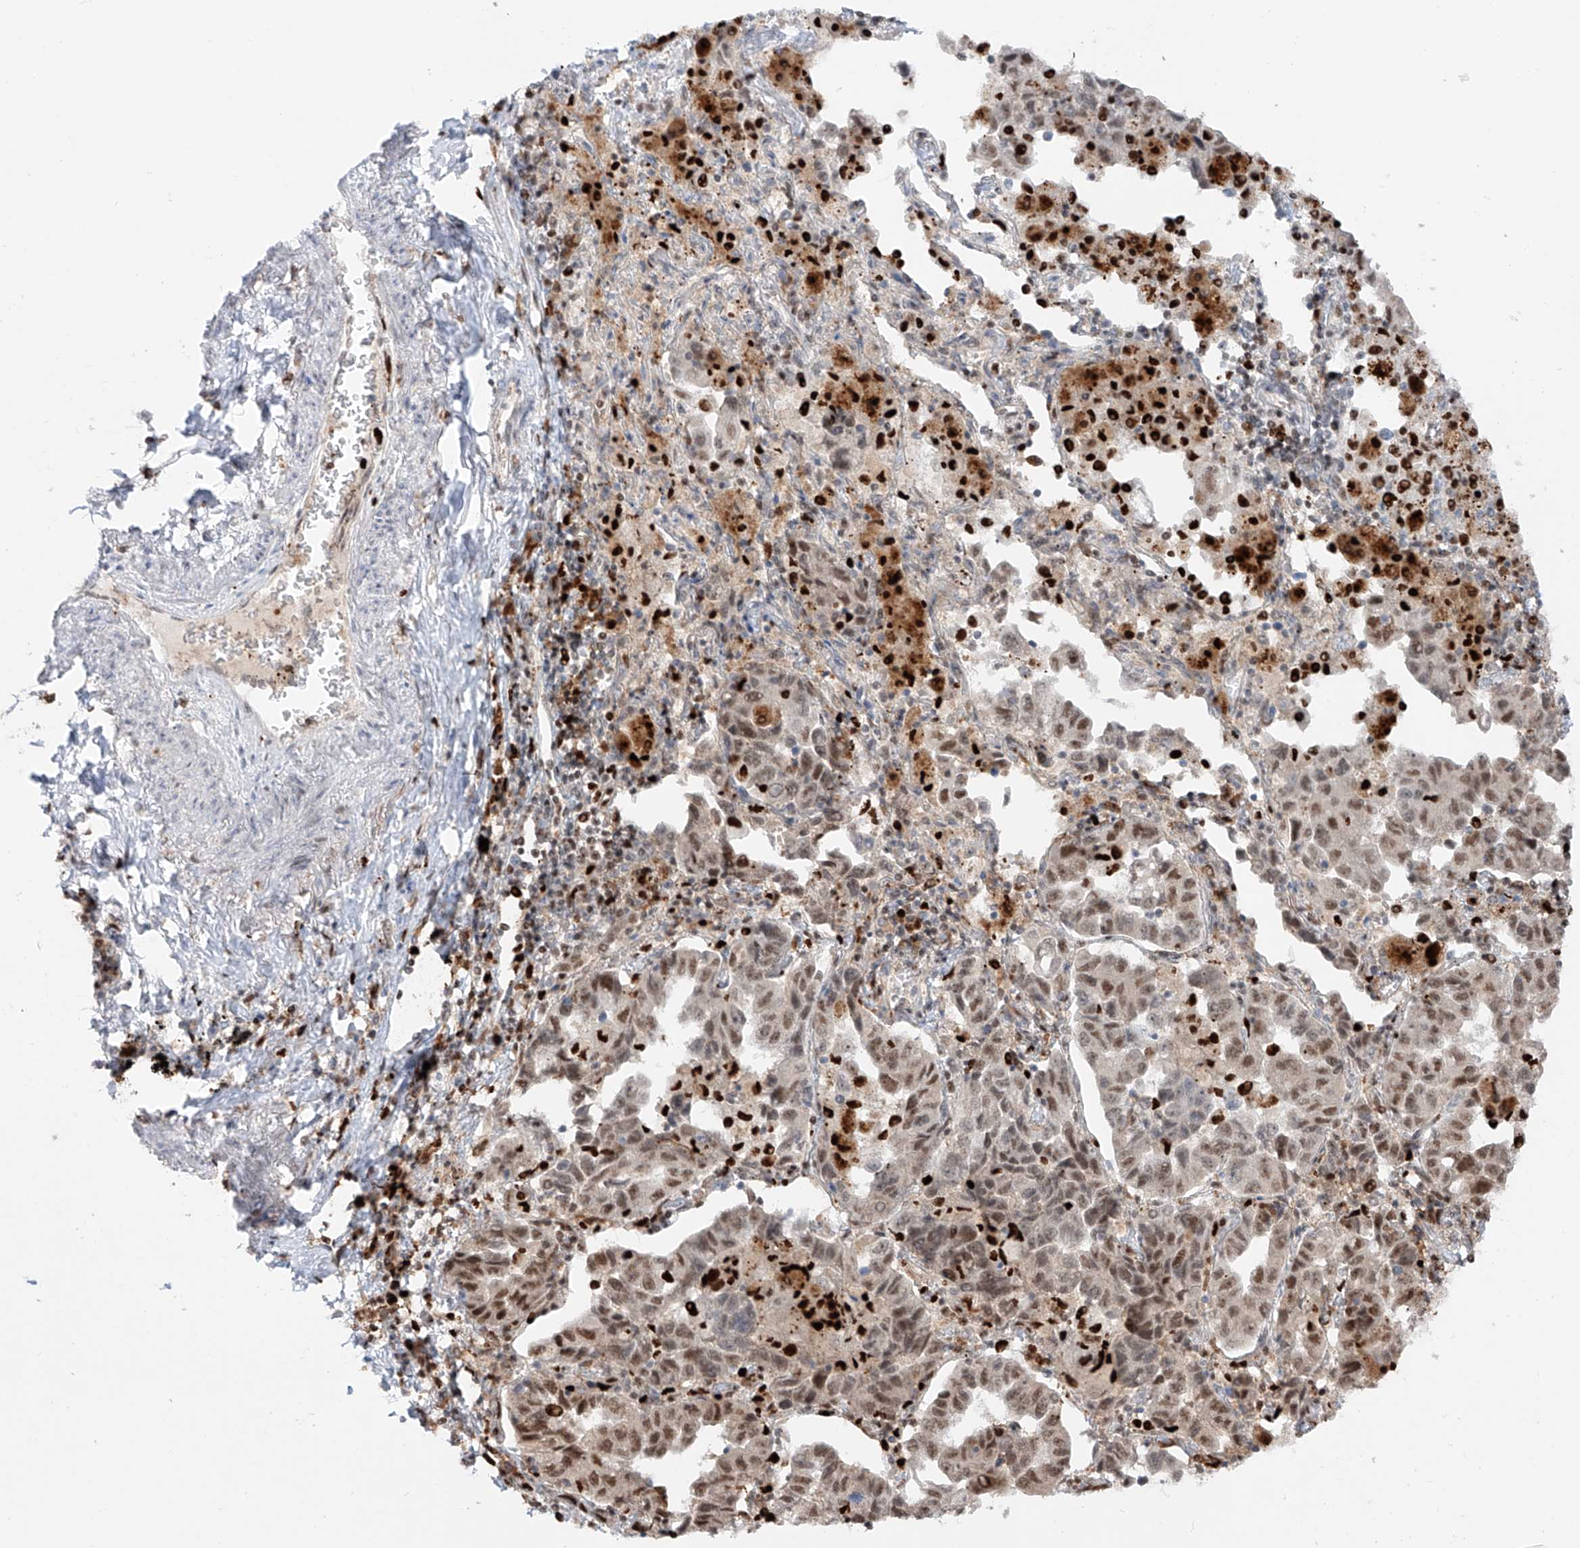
{"staining": {"intensity": "moderate", "quantity": ">75%", "location": "nuclear"}, "tissue": "lung cancer", "cell_type": "Tumor cells", "image_type": "cancer", "snomed": [{"axis": "morphology", "description": "Adenocarcinoma, NOS"}, {"axis": "topography", "description": "Lung"}], "caption": "High-magnification brightfield microscopy of lung adenocarcinoma stained with DAB (brown) and counterstained with hematoxylin (blue). tumor cells exhibit moderate nuclear positivity is identified in about>75% of cells. Ihc stains the protein of interest in brown and the nuclei are stained blue.", "gene": "DZIP1L", "patient": {"sex": "female", "age": 51}}